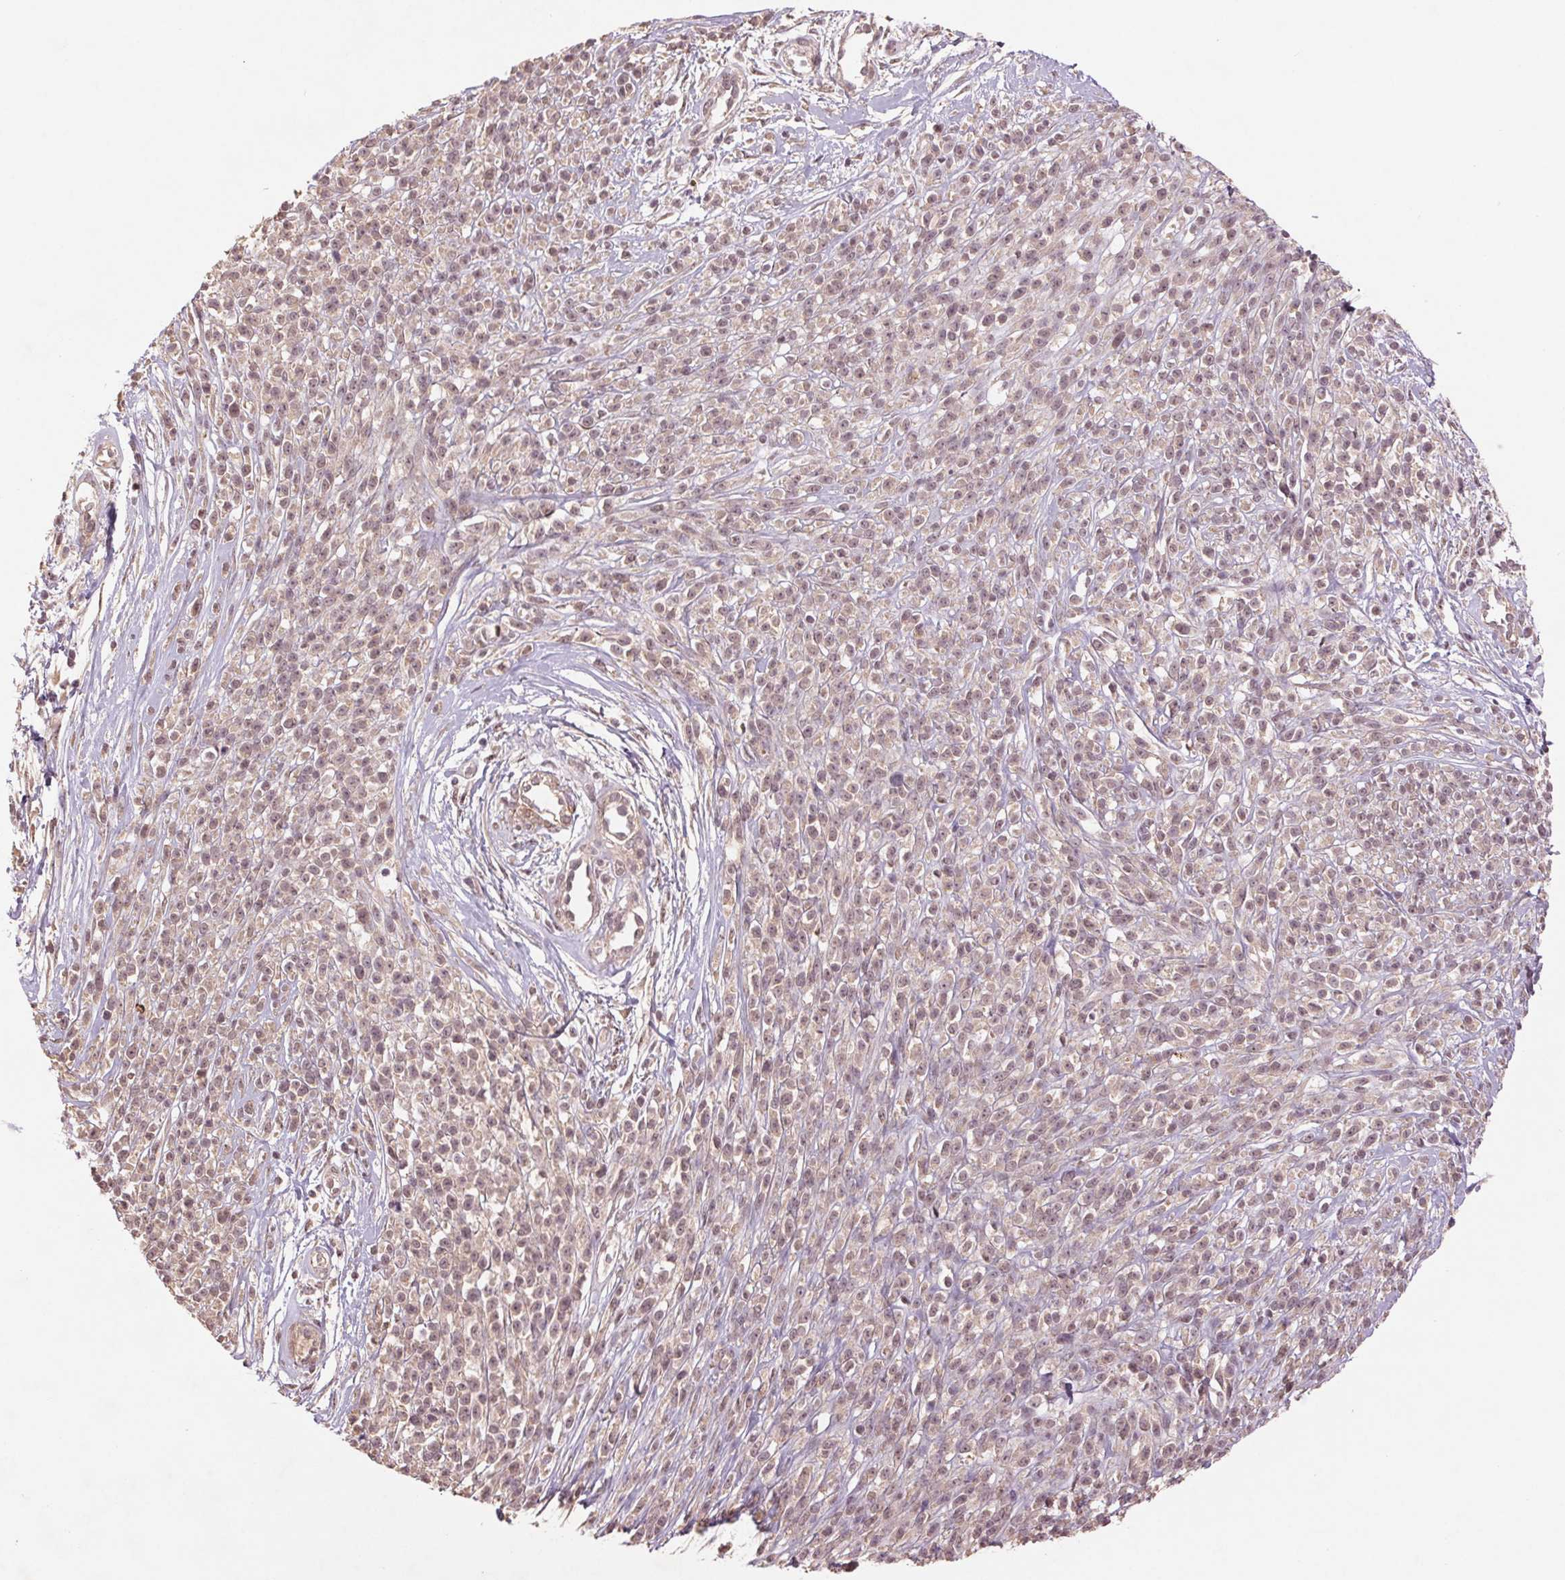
{"staining": {"intensity": "weak", "quantity": "25%-75%", "location": "nuclear"}, "tissue": "melanoma", "cell_type": "Tumor cells", "image_type": "cancer", "snomed": [{"axis": "morphology", "description": "Malignant melanoma, NOS"}, {"axis": "topography", "description": "Skin"}, {"axis": "topography", "description": "Skin of trunk"}], "caption": "Approximately 25%-75% of tumor cells in human malignant melanoma exhibit weak nuclear protein positivity as visualized by brown immunohistochemical staining.", "gene": "SMLR1", "patient": {"sex": "male", "age": 74}}